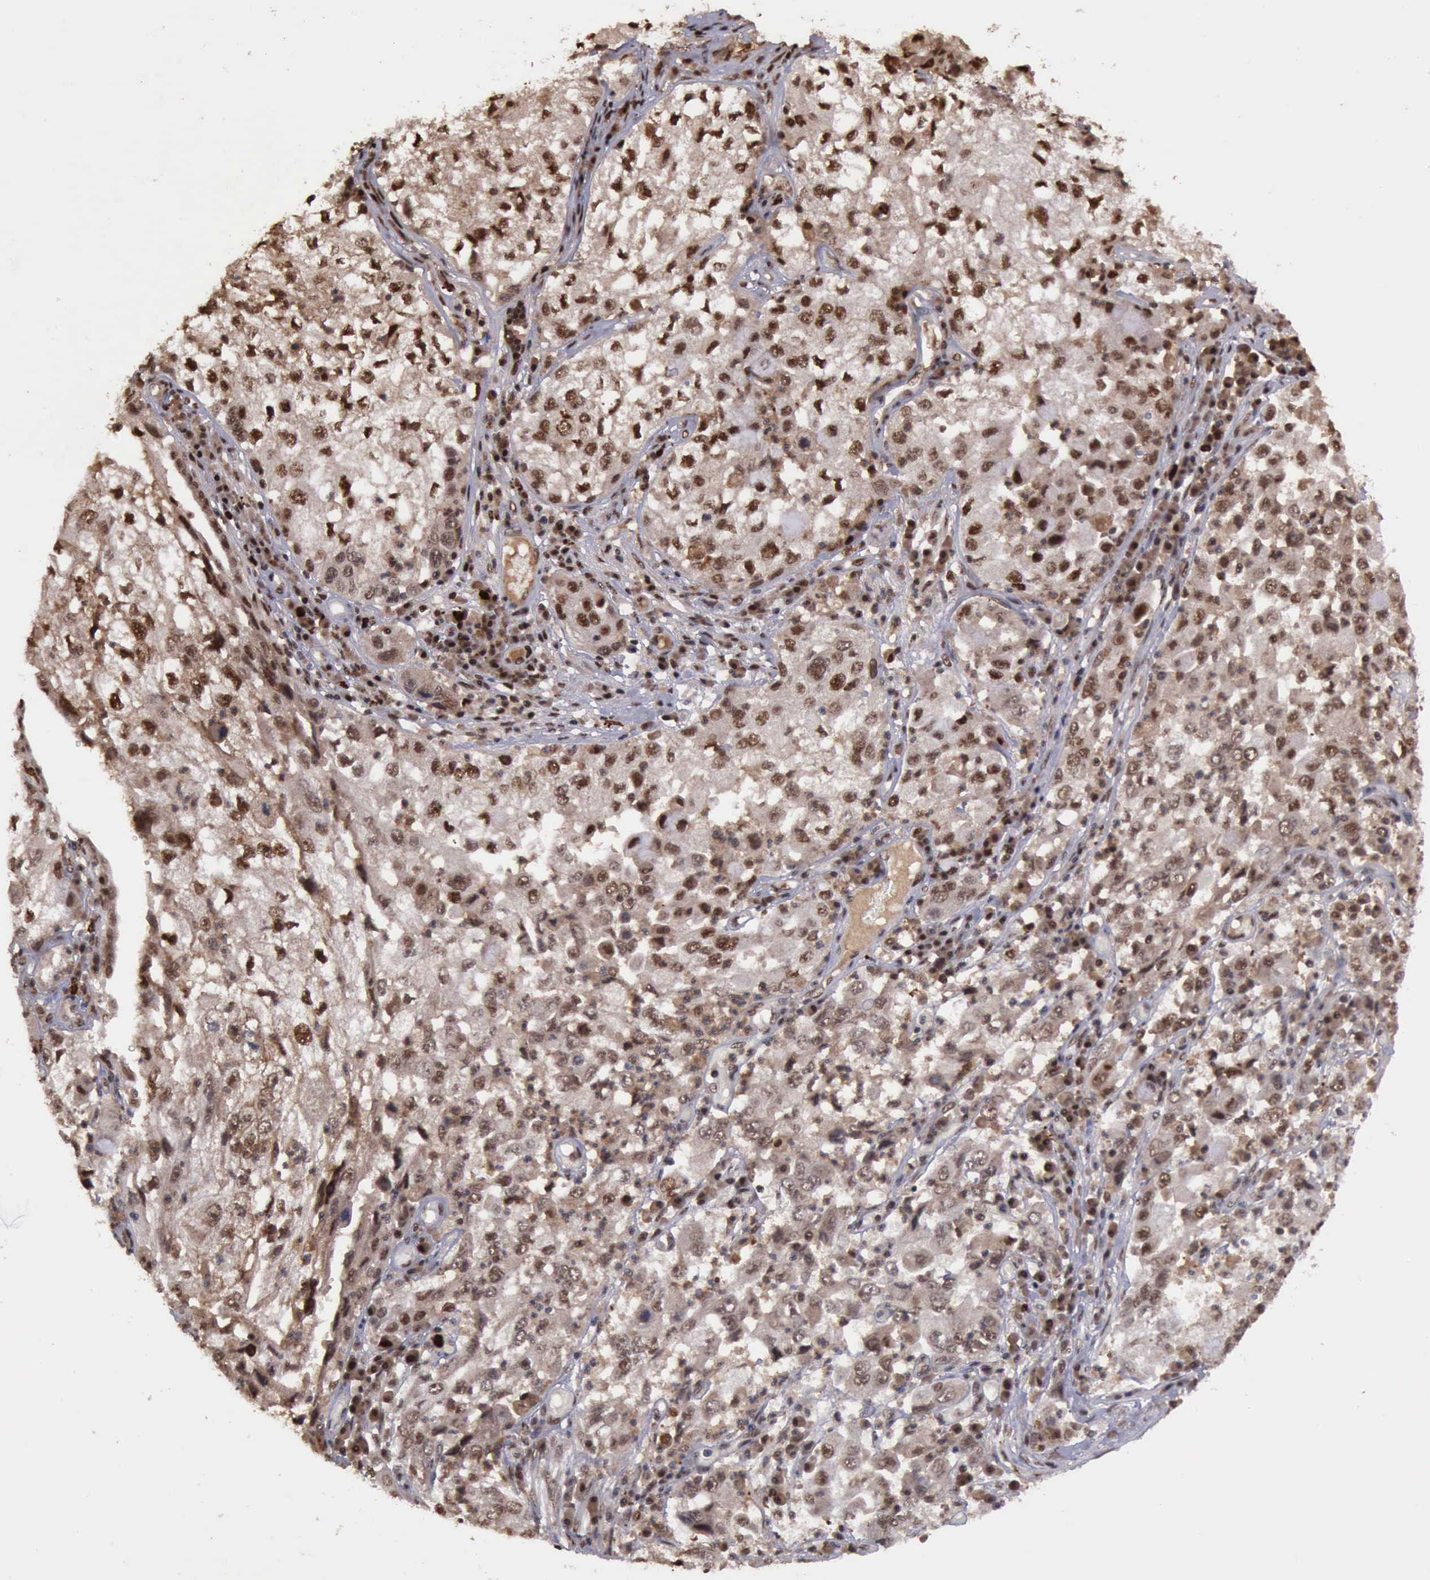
{"staining": {"intensity": "strong", "quantity": ">75%", "location": "cytoplasmic/membranous,nuclear"}, "tissue": "cervical cancer", "cell_type": "Tumor cells", "image_type": "cancer", "snomed": [{"axis": "morphology", "description": "Squamous cell carcinoma, NOS"}, {"axis": "topography", "description": "Cervix"}], "caption": "Cervical cancer stained for a protein (brown) exhibits strong cytoplasmic/membranous and nuclear positive positivity in approximately >75% of tumor cells.", "gene": "TRMT2A", "patient": {"sex": "female", "age": 36}}